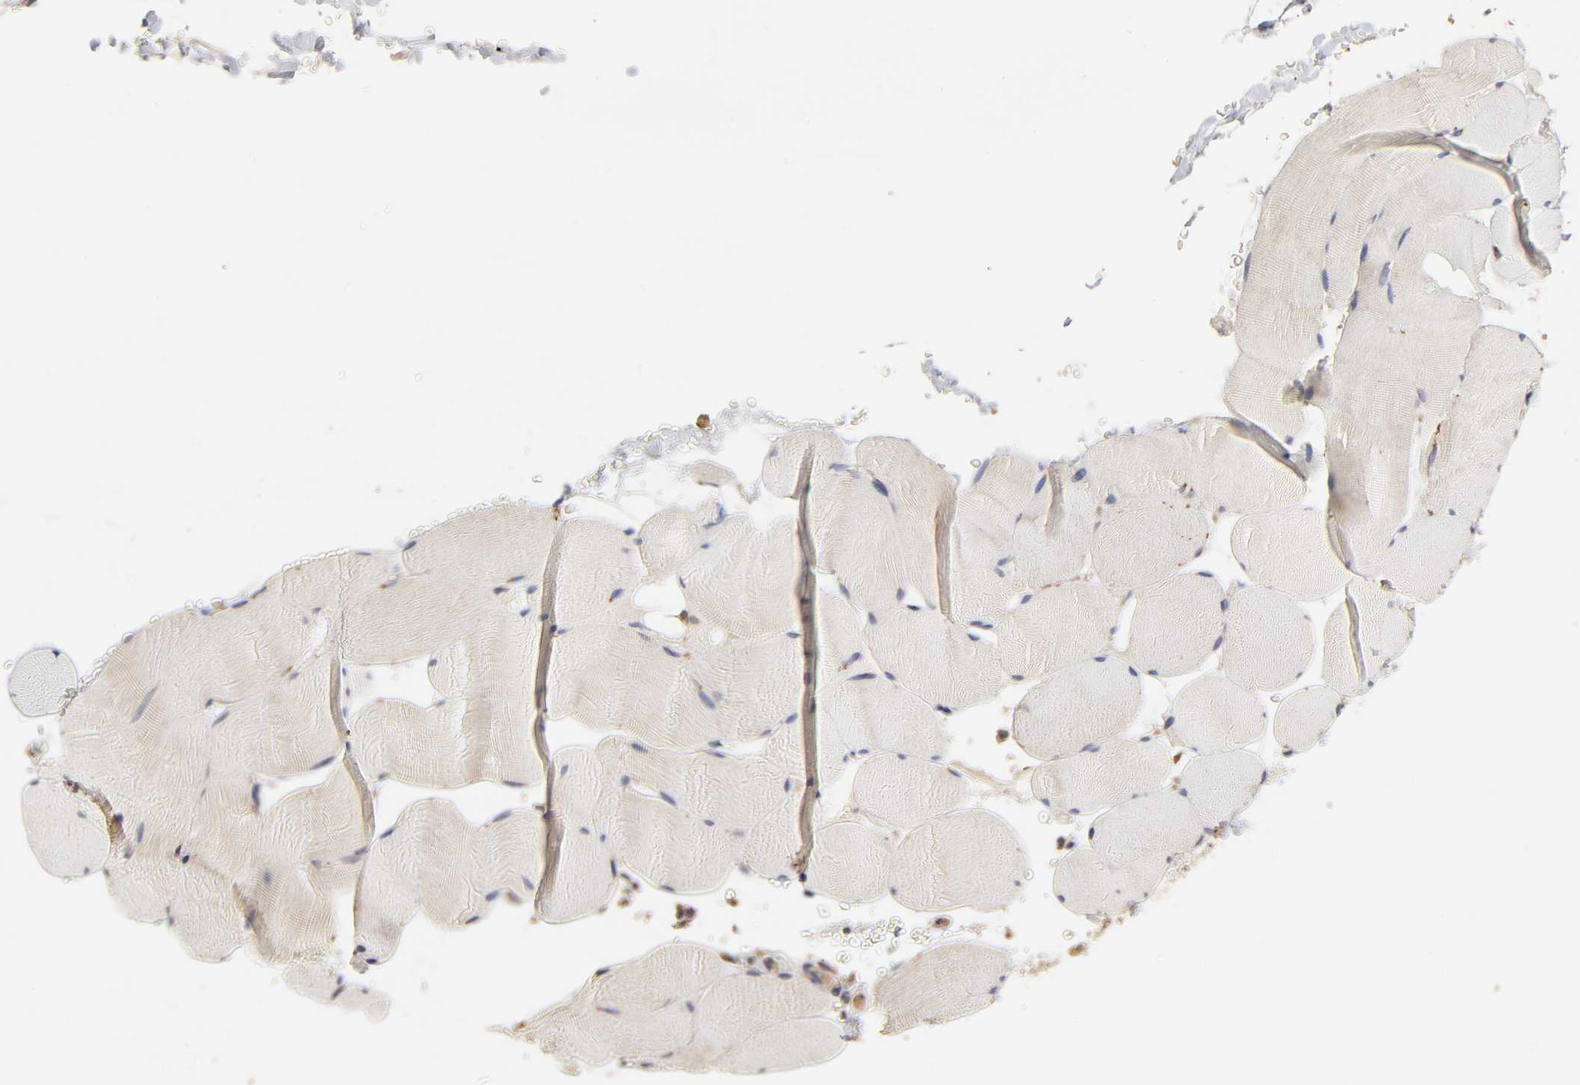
{"staining": {"intensity": "weak", "quantity": "25%-75%", "location": "cytoplasmic/membranous"}, "tissue": "skeletal muscle", "cell_type": "Myocytes", "image_type": "normal", "snomed": [{"axis": "morphology", "description": "Normal tissue, NOS"}, {"axis": "topography", "description": "Skeletal muscle"}], "caption": "A micrograph showing weak cytoplasmic/membranous expression in approximately 25%-75% of myocytes in normal skeletal muscle, as visualized by brown immunohistochemical staining.", "gene": "EIF4G2", "patient": {"sex": "male", "age": 62}}